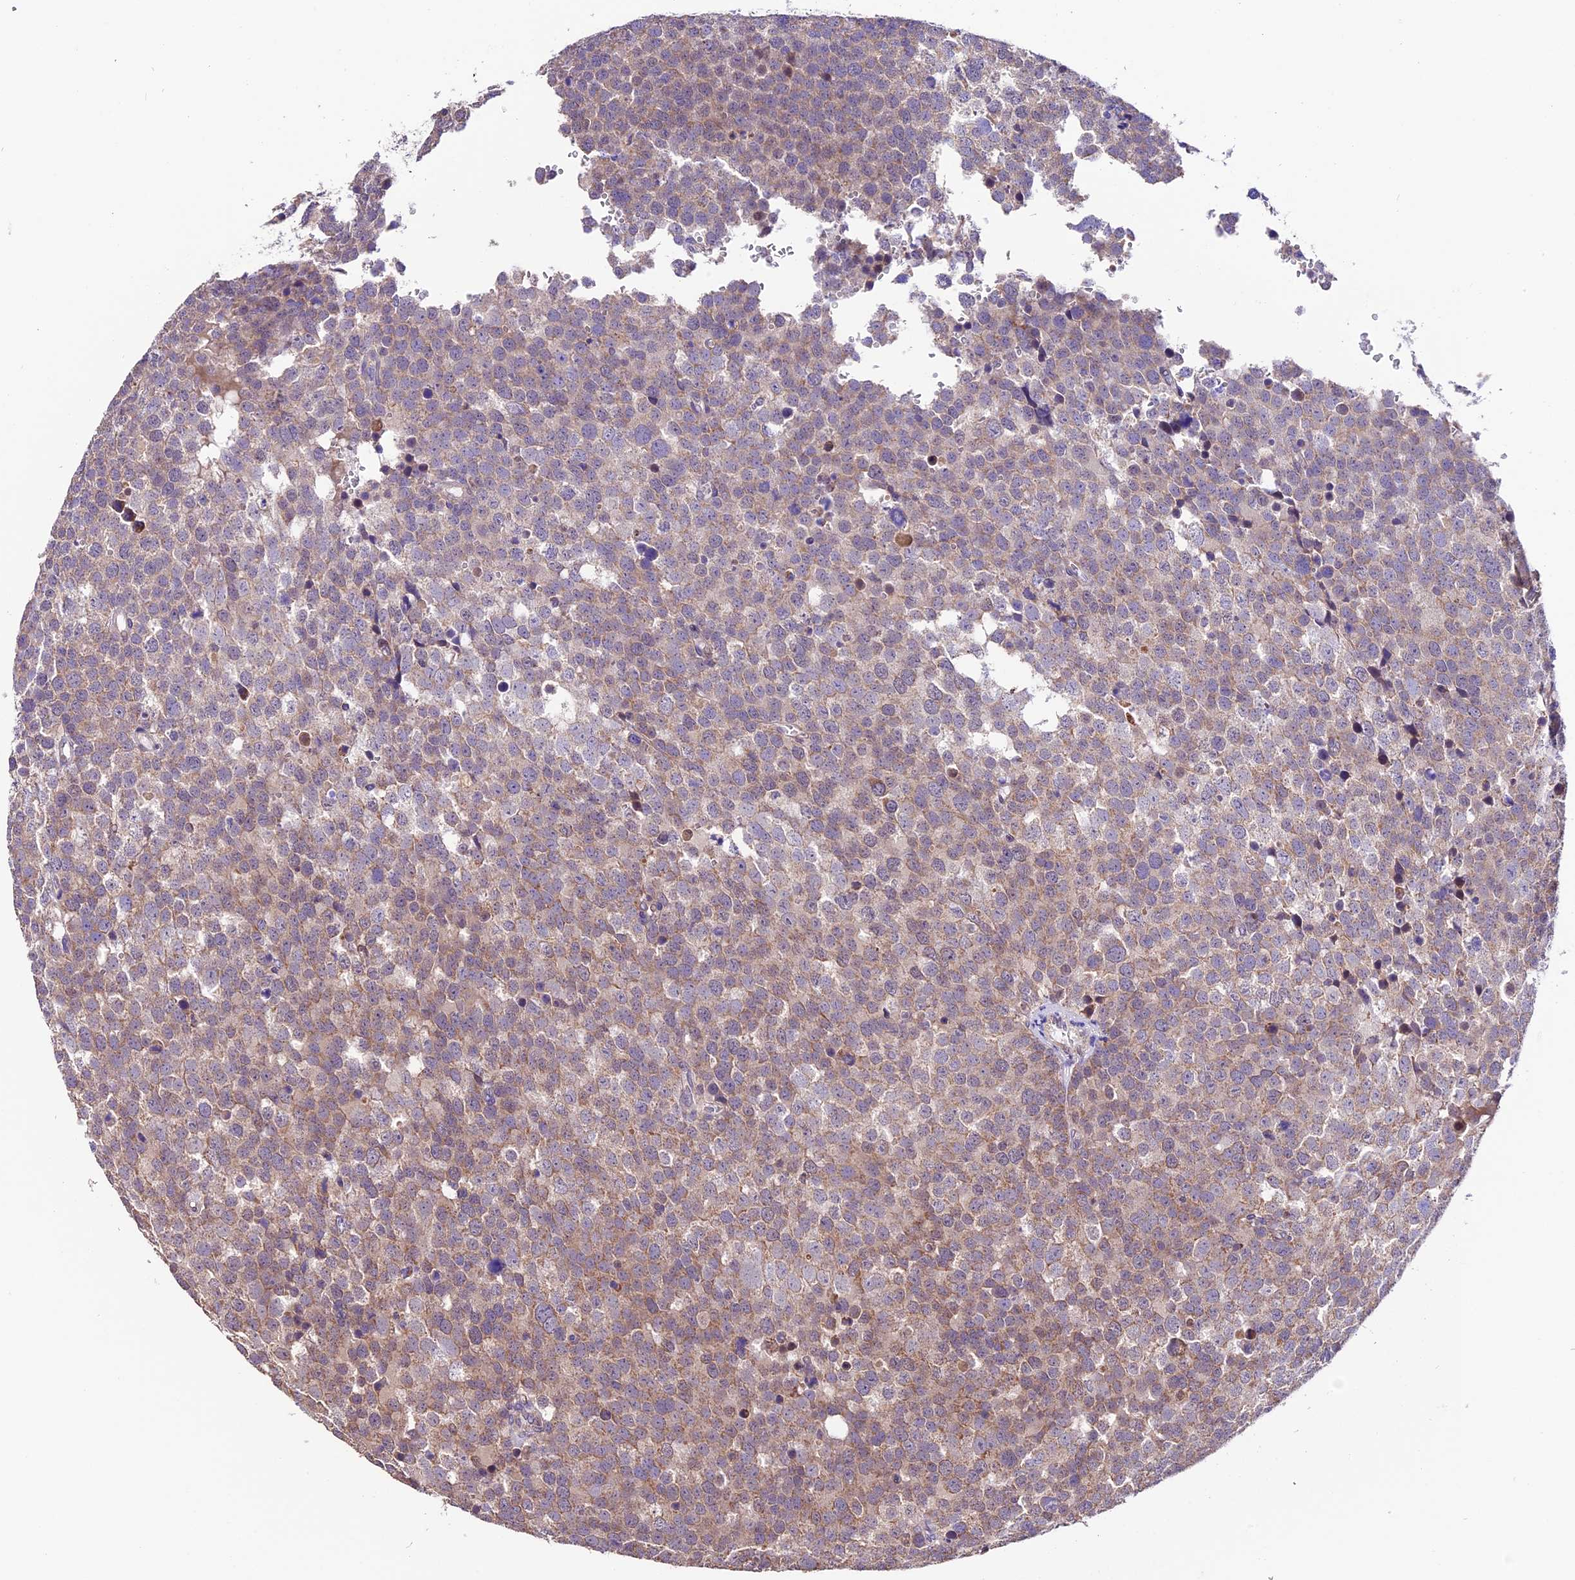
{"staining": {"intensity": "weak", "quantity": "25%-75%", "location": "cytoplasmic/membranous"}, "tissue": "testis cancer", "cell_type": "Tumor cells", "image_type": "cancer", "snomed": [{"axis": "morphology", "description": "Seminoma, NOS"}, {"axis": "topography", "description": "Testis"}], "caption": "IHC (DAB) staining of seminoma (testis) displays weak cytoplasmic/membranous protein staining in approximately 25%-75% of tumor cells.", "gene": "DDX28", "patient": {"sex": "male", "age": 71}}